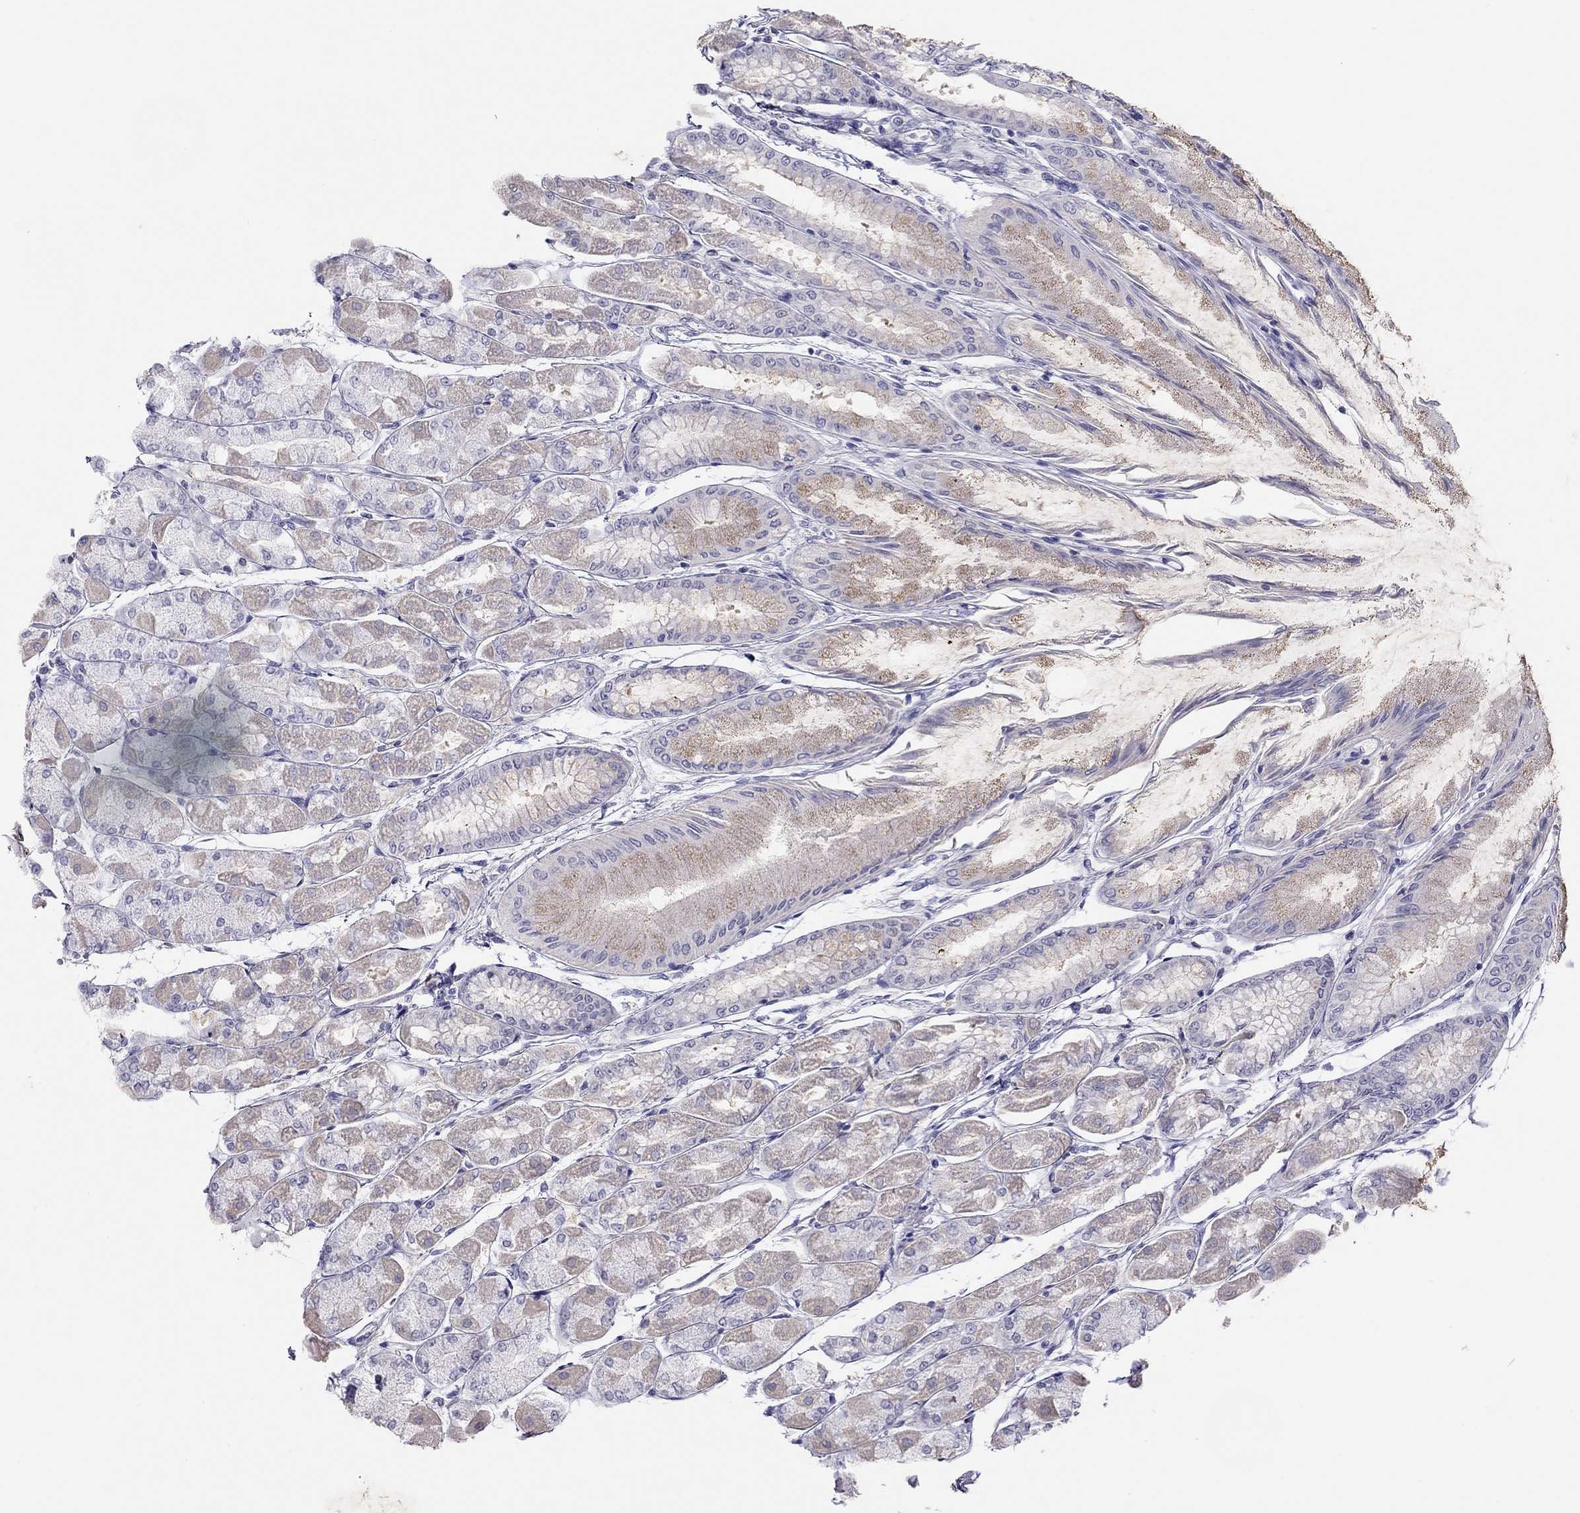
{"staining": {"intensity": "weak", "quantity": "25%-75%", "location": "cytoplasmic/membranous"}, "tissue": "stomach", "cell_type": "Glandular cells", "image_type": "normal", "snomed": [{"axis": "morphology", "description": "Normal tissue, NOS"}, {"axis": "topography", "description": "Stomach, upper"}], "caption": "About 25%-75% of glandular cells in normal human stomach exhibit weak cytoplasmic/membranous protein expression as visualized by brown immunohistochemical staining.", "gene": "KCNV2", "patient": {"sex": "male", "age": 60}}